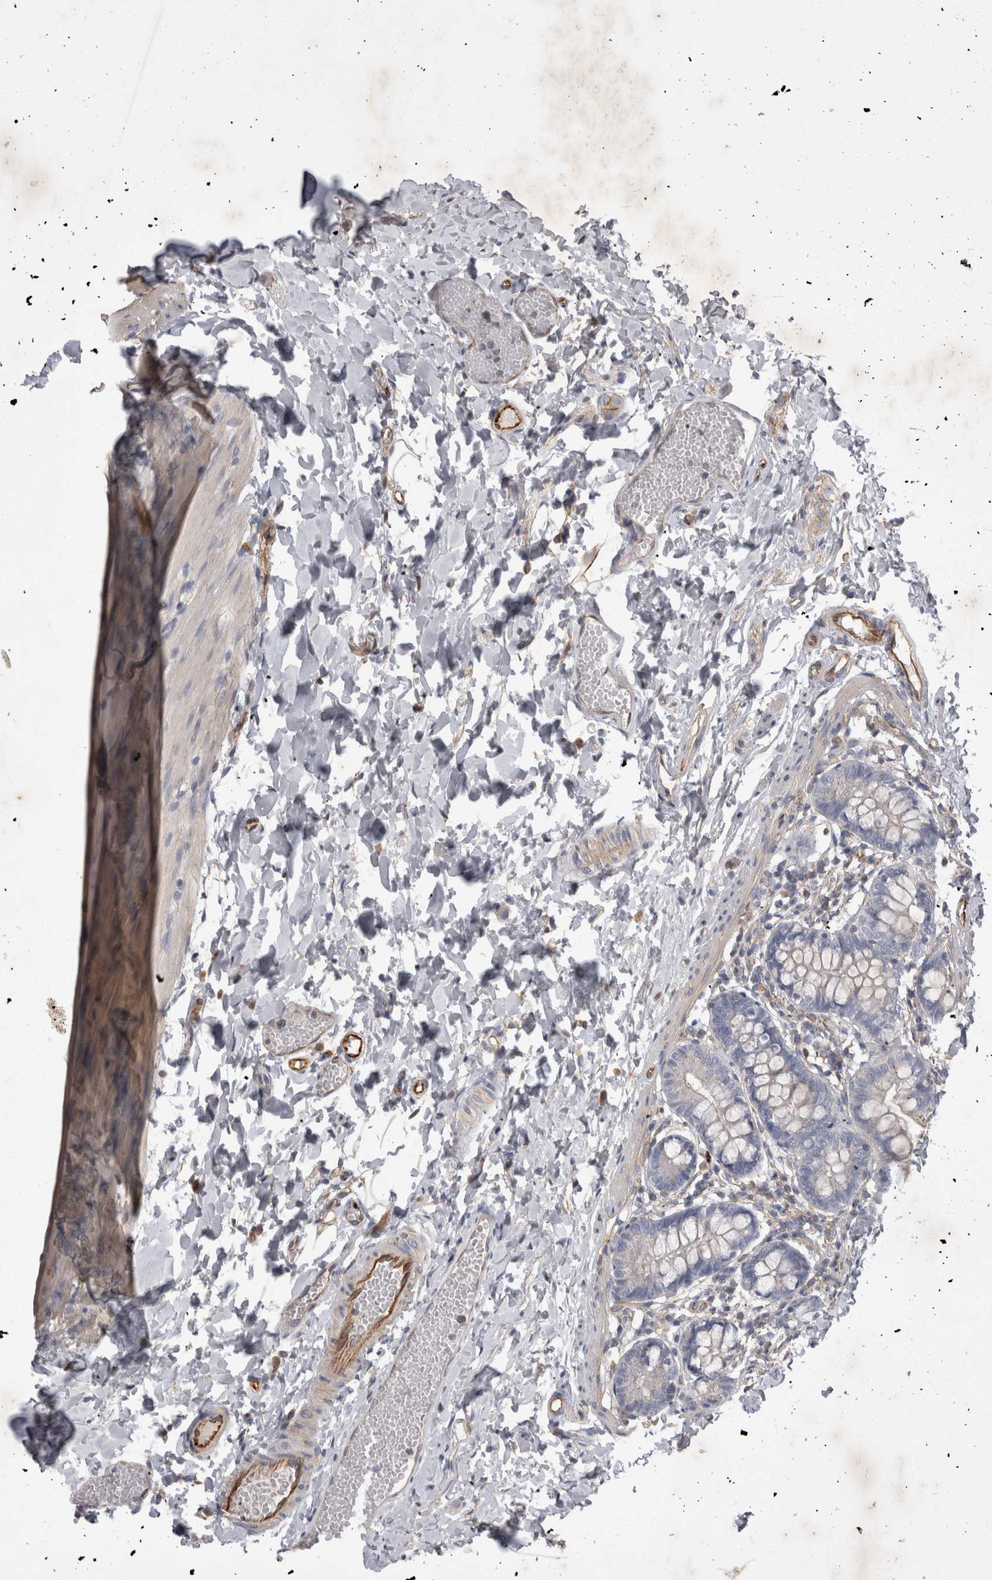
{"staining": {"intensity": "weak", "quantity": "<25%", "location": "cytoplasmic/membranous"}, "tissue": "small intestine", "cell_type": "Glandular cells", "image_type": "normal", "snomed": [{"axis": "morphology", "description": "Normal tissue, NOS"}, {"axis": "topography", "description": "Small intestine"}], "caption": "Small intestine stained for a protein using immunohistochemistry shows no expression glandular cells.", "gene": "STRADB", "patient": {"sex": "male", "age": 7}}